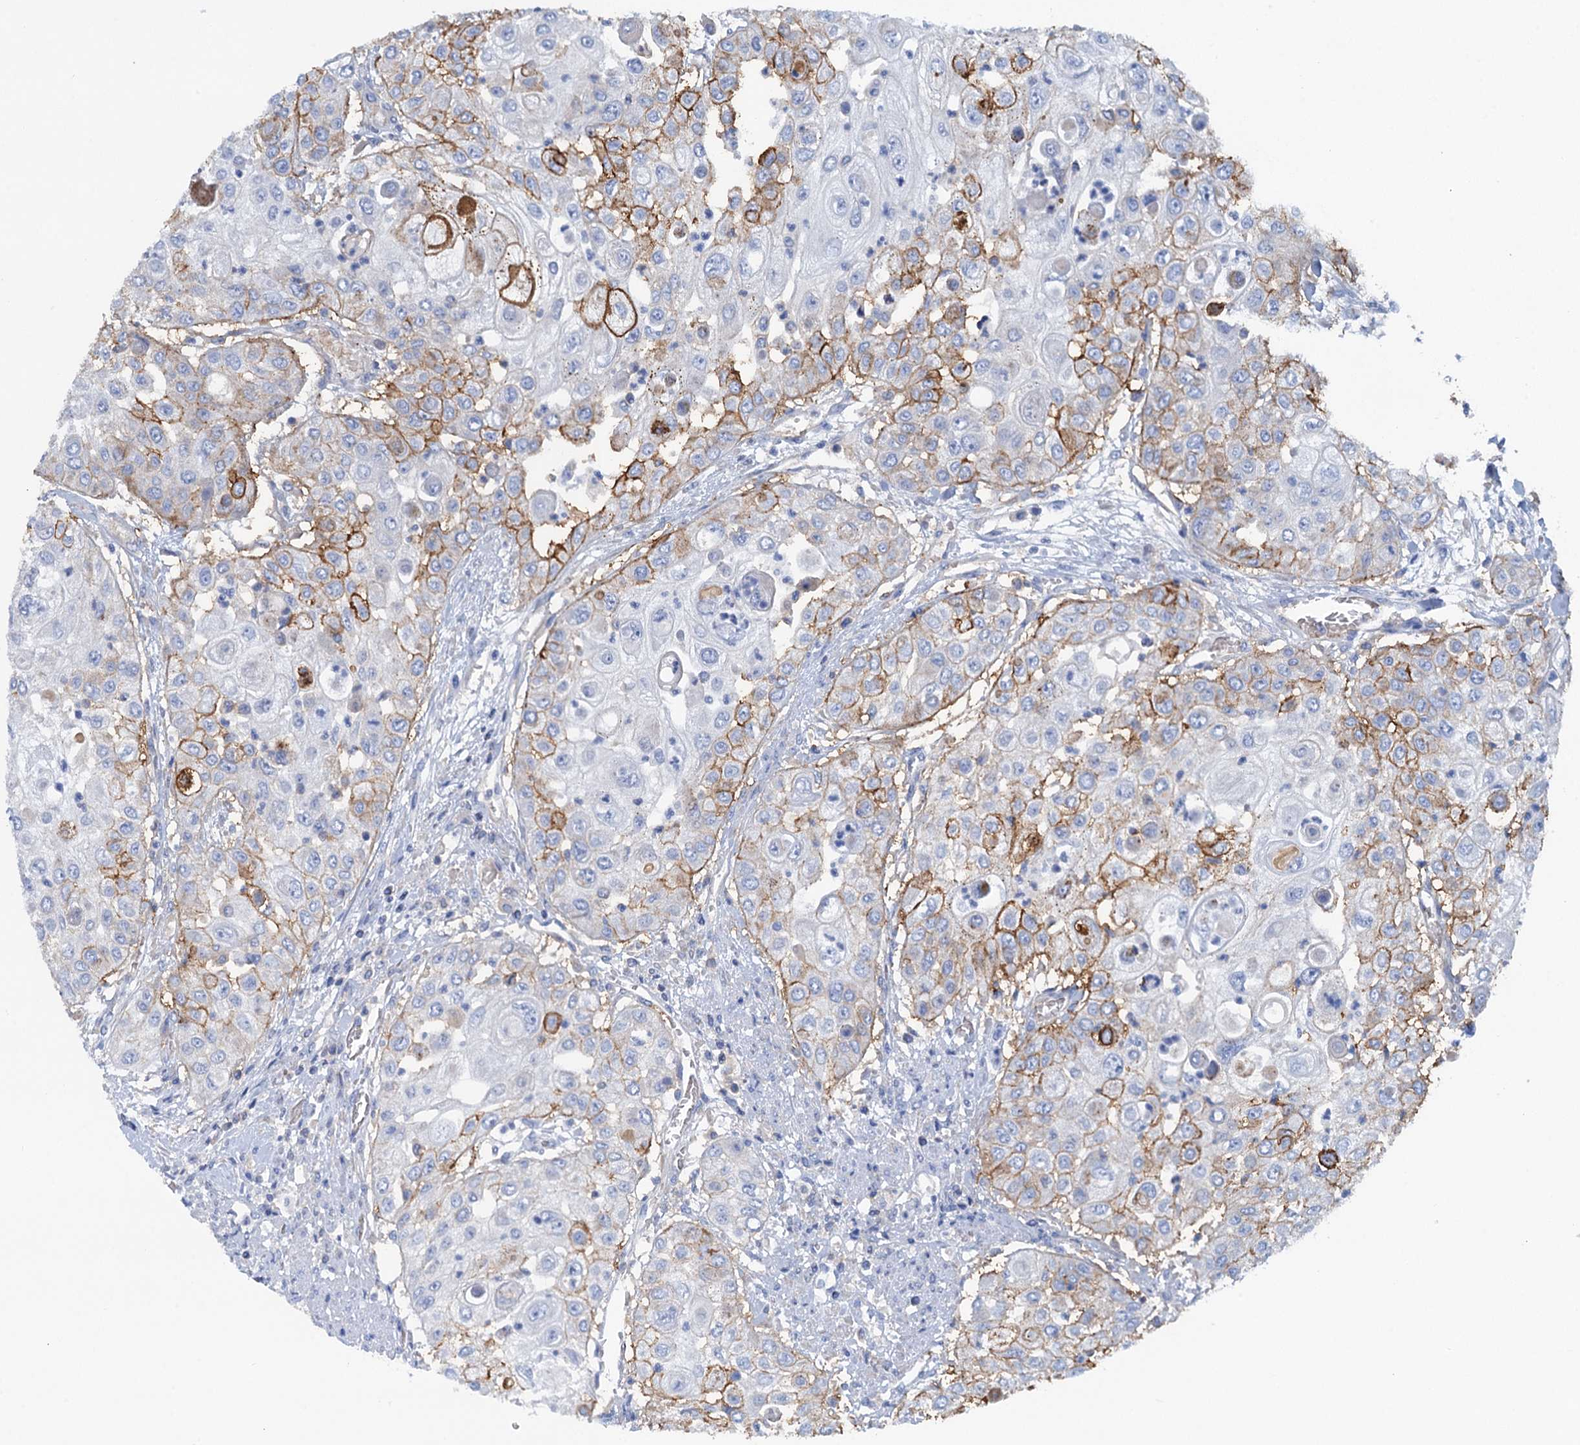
{"staining": {"intensity": "strong", "quantity": "25%-75%", "location": "cytoplasmic/membranous"}, "tissue": "urothelial cancer", "cell_type": "Tumor cells", "image_type": "cancer", "snomed": [{"axis": "morphology", "description": "Urothelial carcinoma, High grade"}, {"axis": "topography", "description": "Urinary bladder"}], "caption": "Protein staining reveals strong cytoplasmic/membranous positivity in approximately 25%-75% of tumor cells in high-grade urothelial carcinoma.", "gene": "MYADML2", "patient": {"sex": "female", "age": 79}}